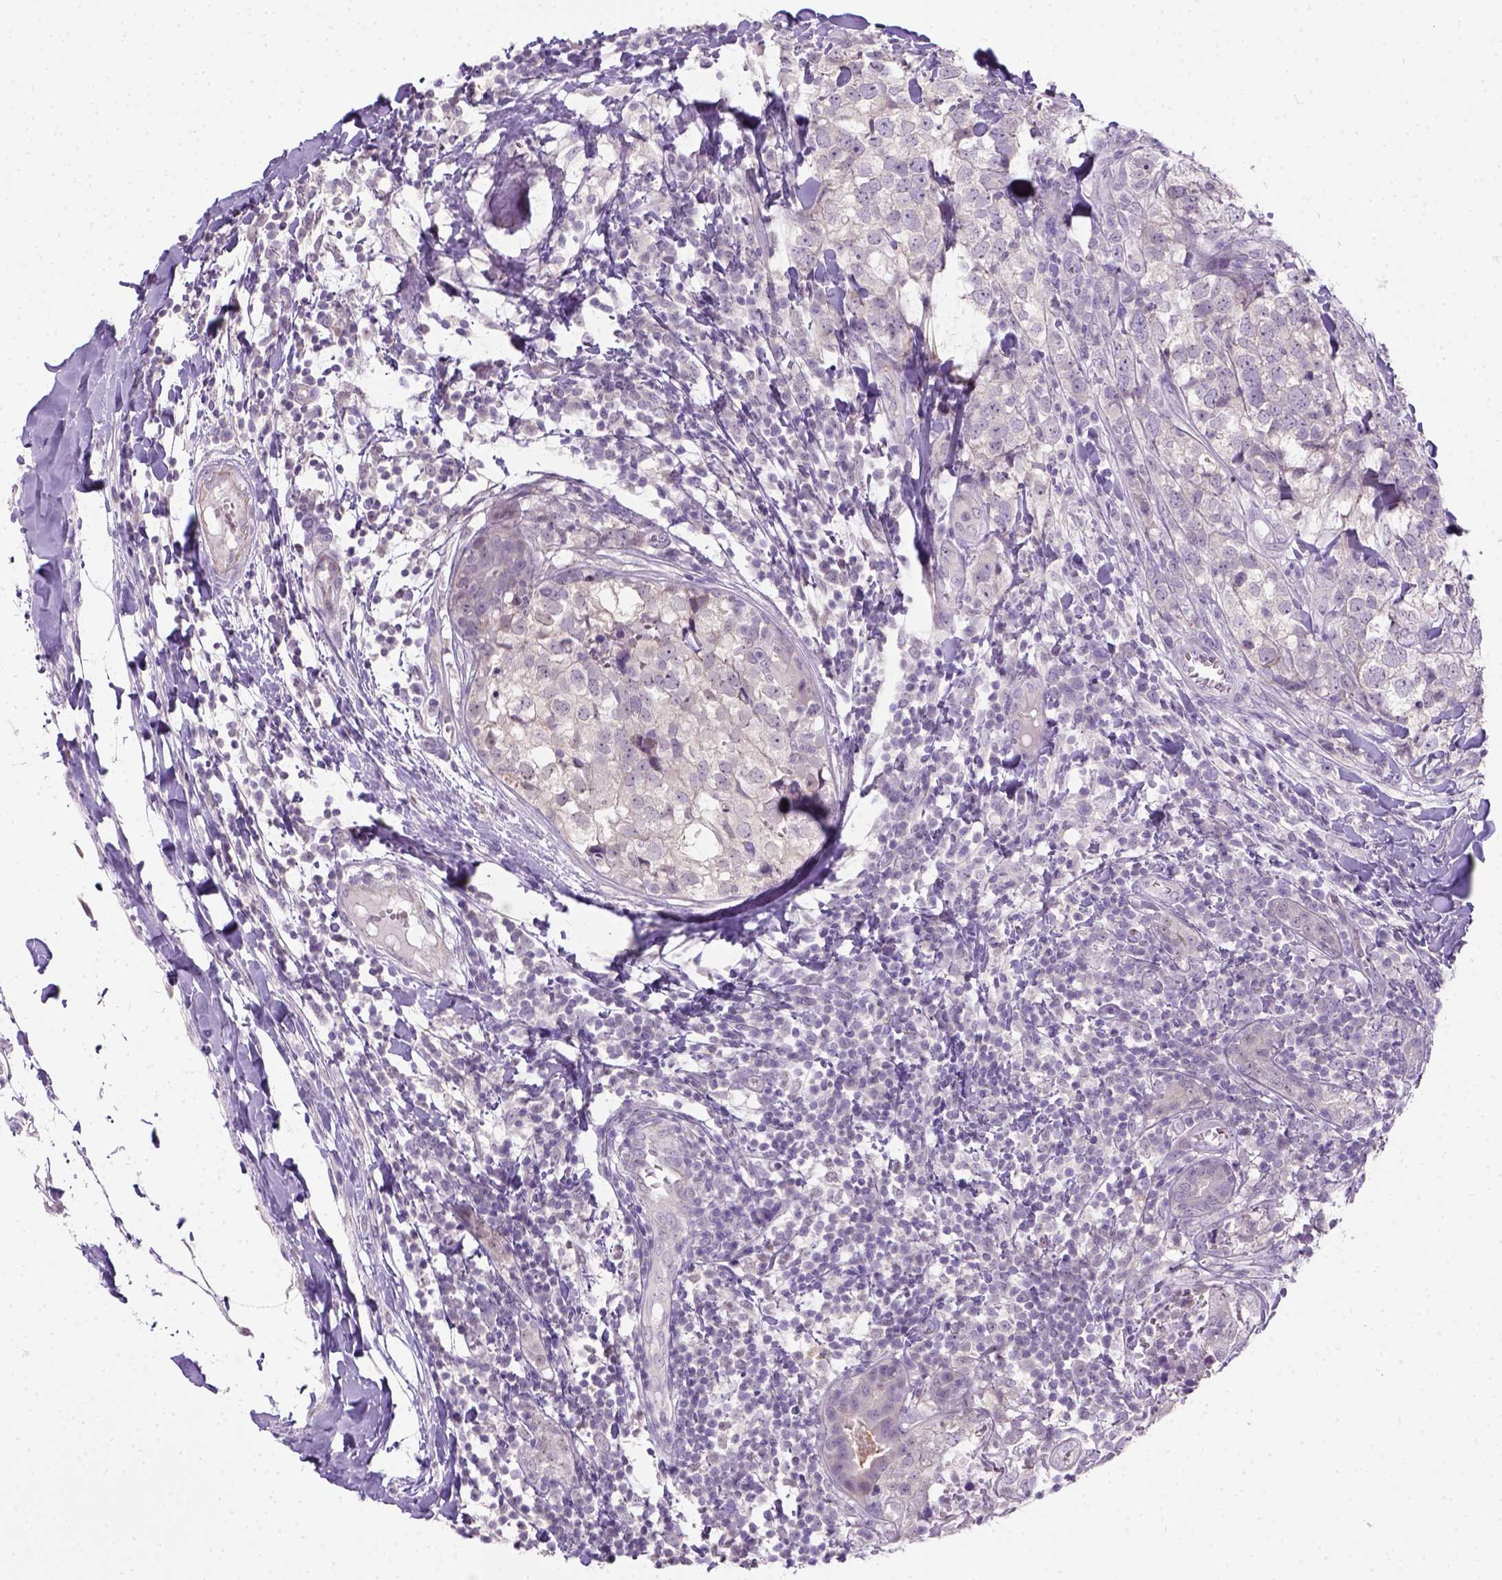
{"staining": {"intensity": "negative", "quantity": "none", "location": "none"}, "tissue": "breast cancer", "cell_type": "Tumor cells", "image_type": "cancer", "snomed": [{"axis": "morphology", "description": "Duct carcinoma"}, {"axis": "topography", "description": "Breast"}], "caption": "This photomicrograph is of breast cancer (invasive ductal carcinoma) stained with immunohistochemistry to label a protein in brown with the nuclei are counter-stained blue. There is no expression in tumor cells.", "gene": "C20orf144", "patient": {"sex": "female", "age": 30}}